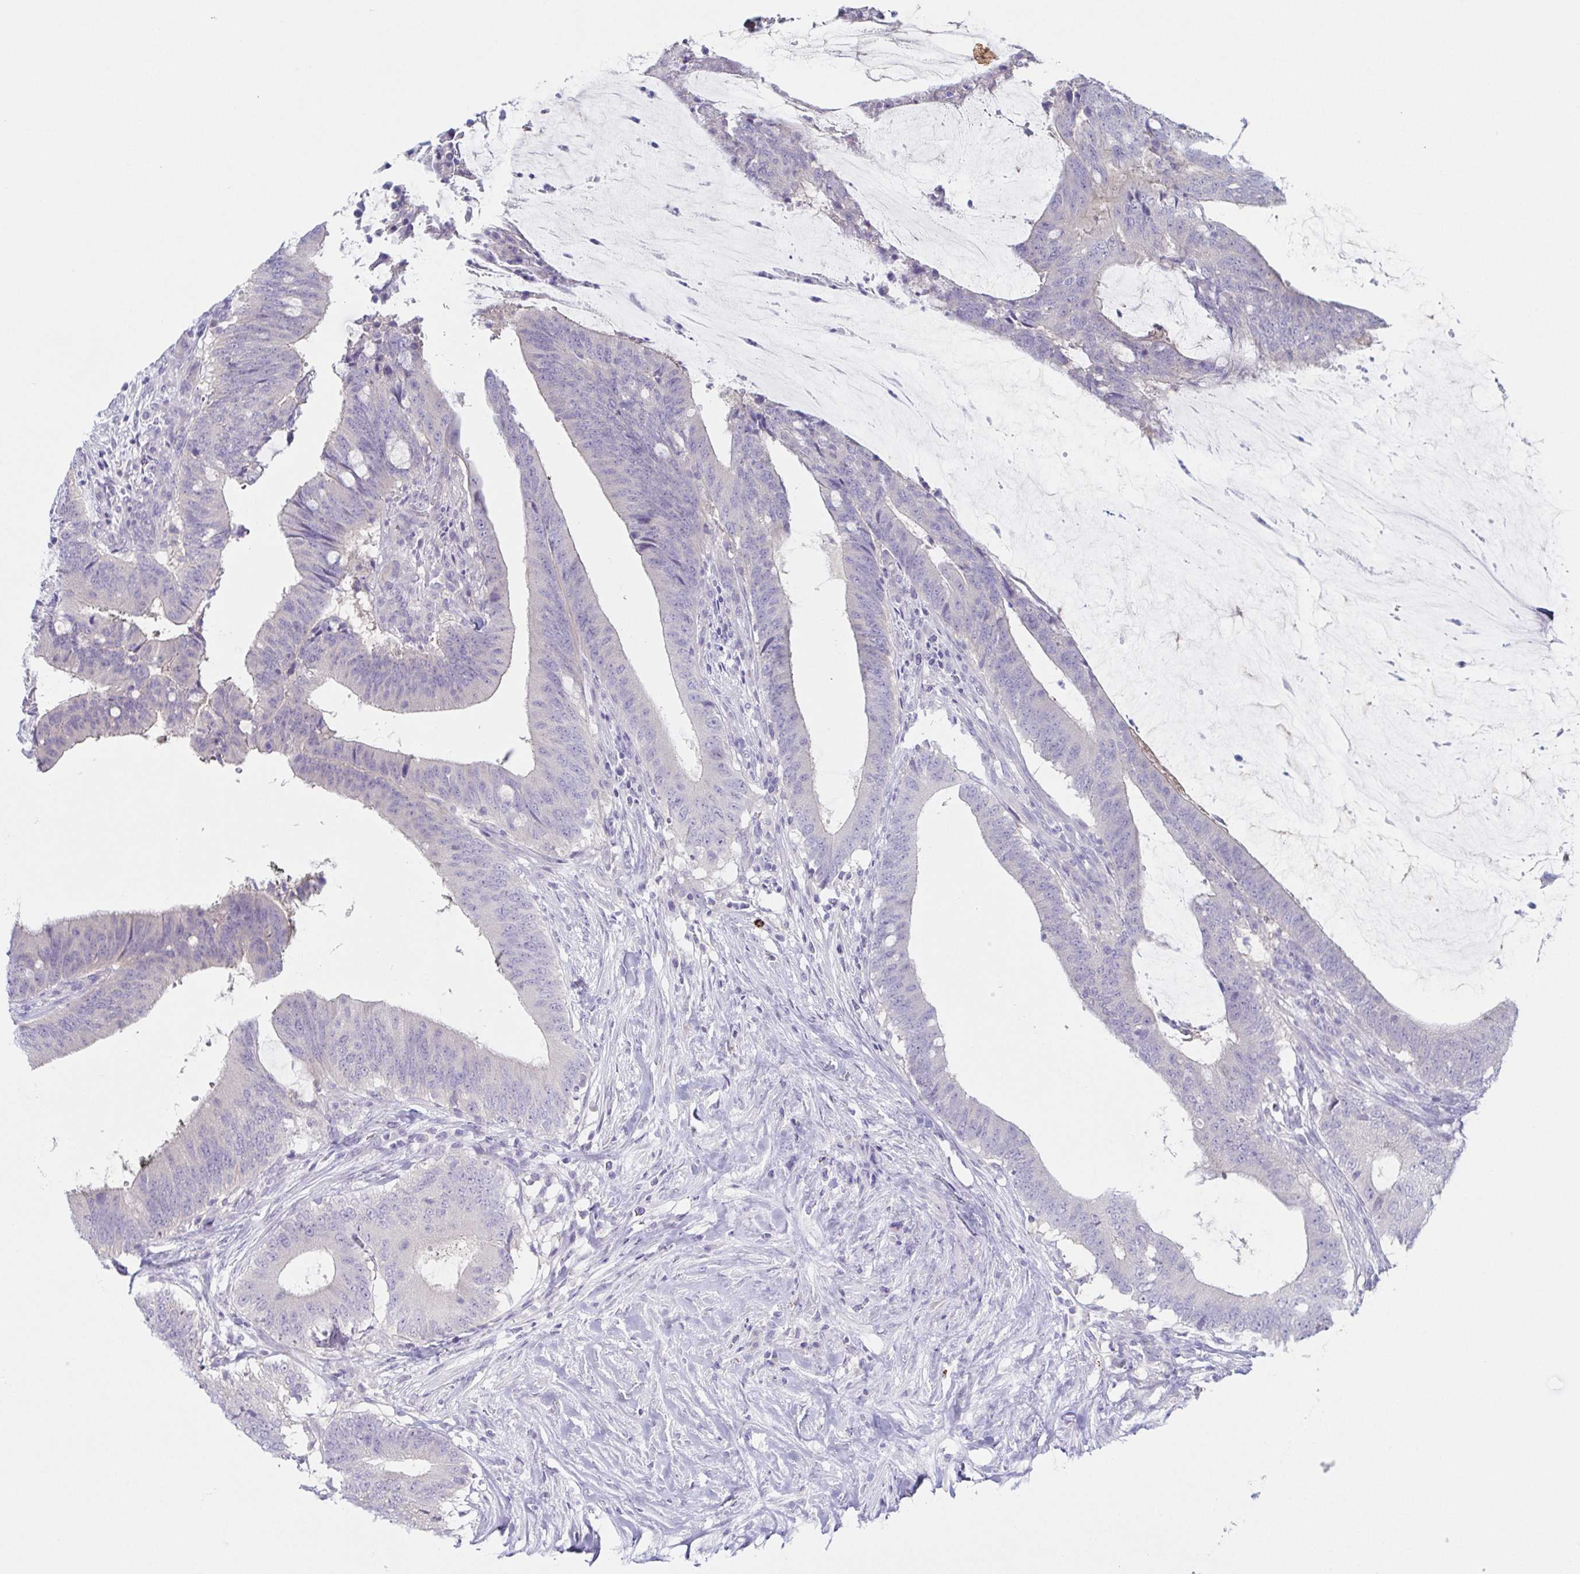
{"staining": {"intensity": "negative", "quantity": "none", "location": "none"}, "tissue": "colorectal cancer", "cell_type": "Tumor cells", "image_type": "cancer", "snomed": [{"axis": "morphology", "description": "Adenocarcinoma, NOS"}, {"axis": "topography", "description": "Colon"}], "caption": "DAB immunohistochemical staining of human colorectal cancer (adenocarcinoma) shows no significant positivity in tumor cells.", "gene": "HTR2A", "patient": {"sex": "female", "age": 43}}